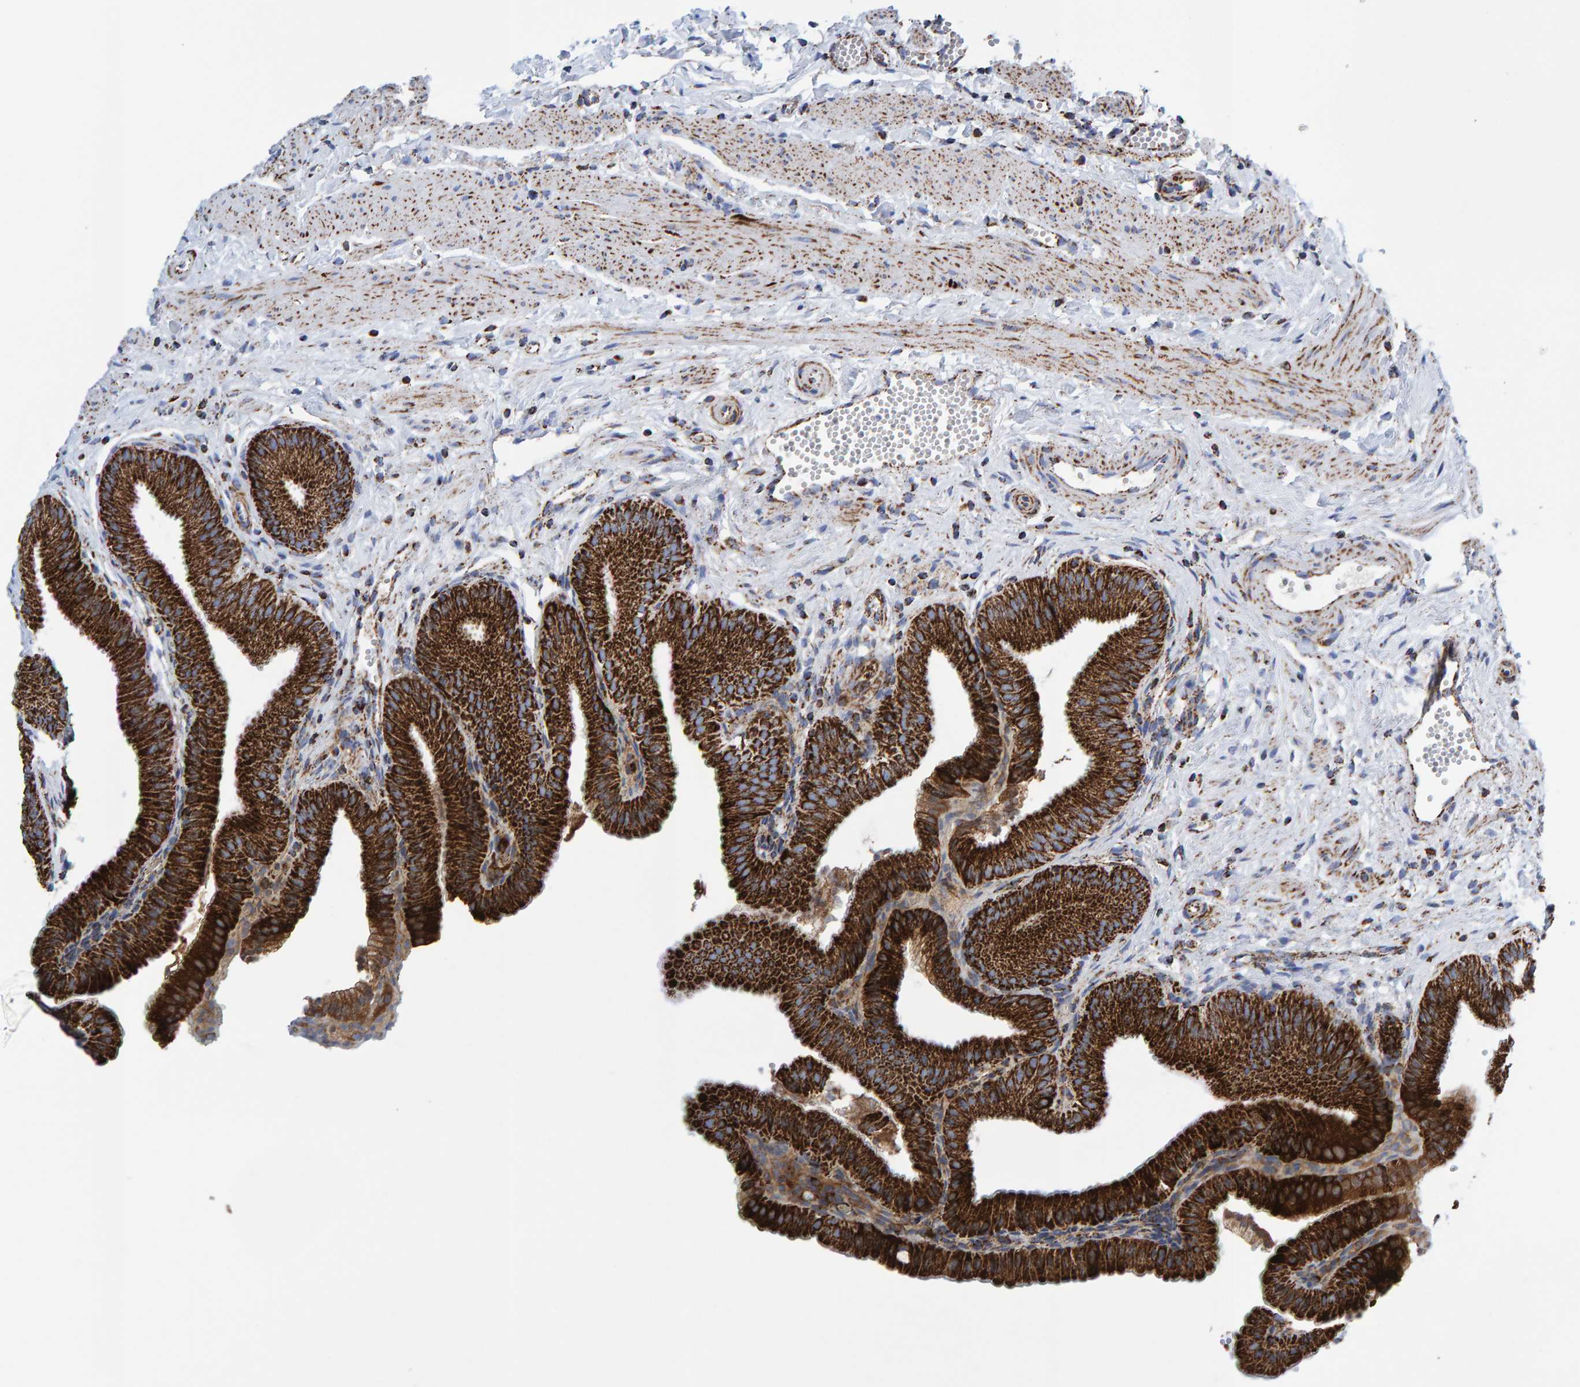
{"staining": {"intensity": "strong", "quantity": ">75%", "location": "cytoplasmic/membranous"}, "tissue": "gallbladder", "cell_type": "Glandular cells", "image_type": "normal", "snomed": [{"axis": "morphology", "description": "Normal tissue, NOS"}, {"axis": "topography", "description": "Gallbladder"}], "caption": "High-magnification brightfield microscopy of benign gallbladder stained with DAB (3,3'-diaminobenzidine) (brown) and counterstained with hematoxylin (blue). glandular cells exhibit strong cytoplasmic/membranous staining is identified in about>75% of cells. (Brightfield microscopy of DAB IHC at high magnification).", "gene": "ENSG00000262660", "patient": {"sex": "male", "age": 38}}